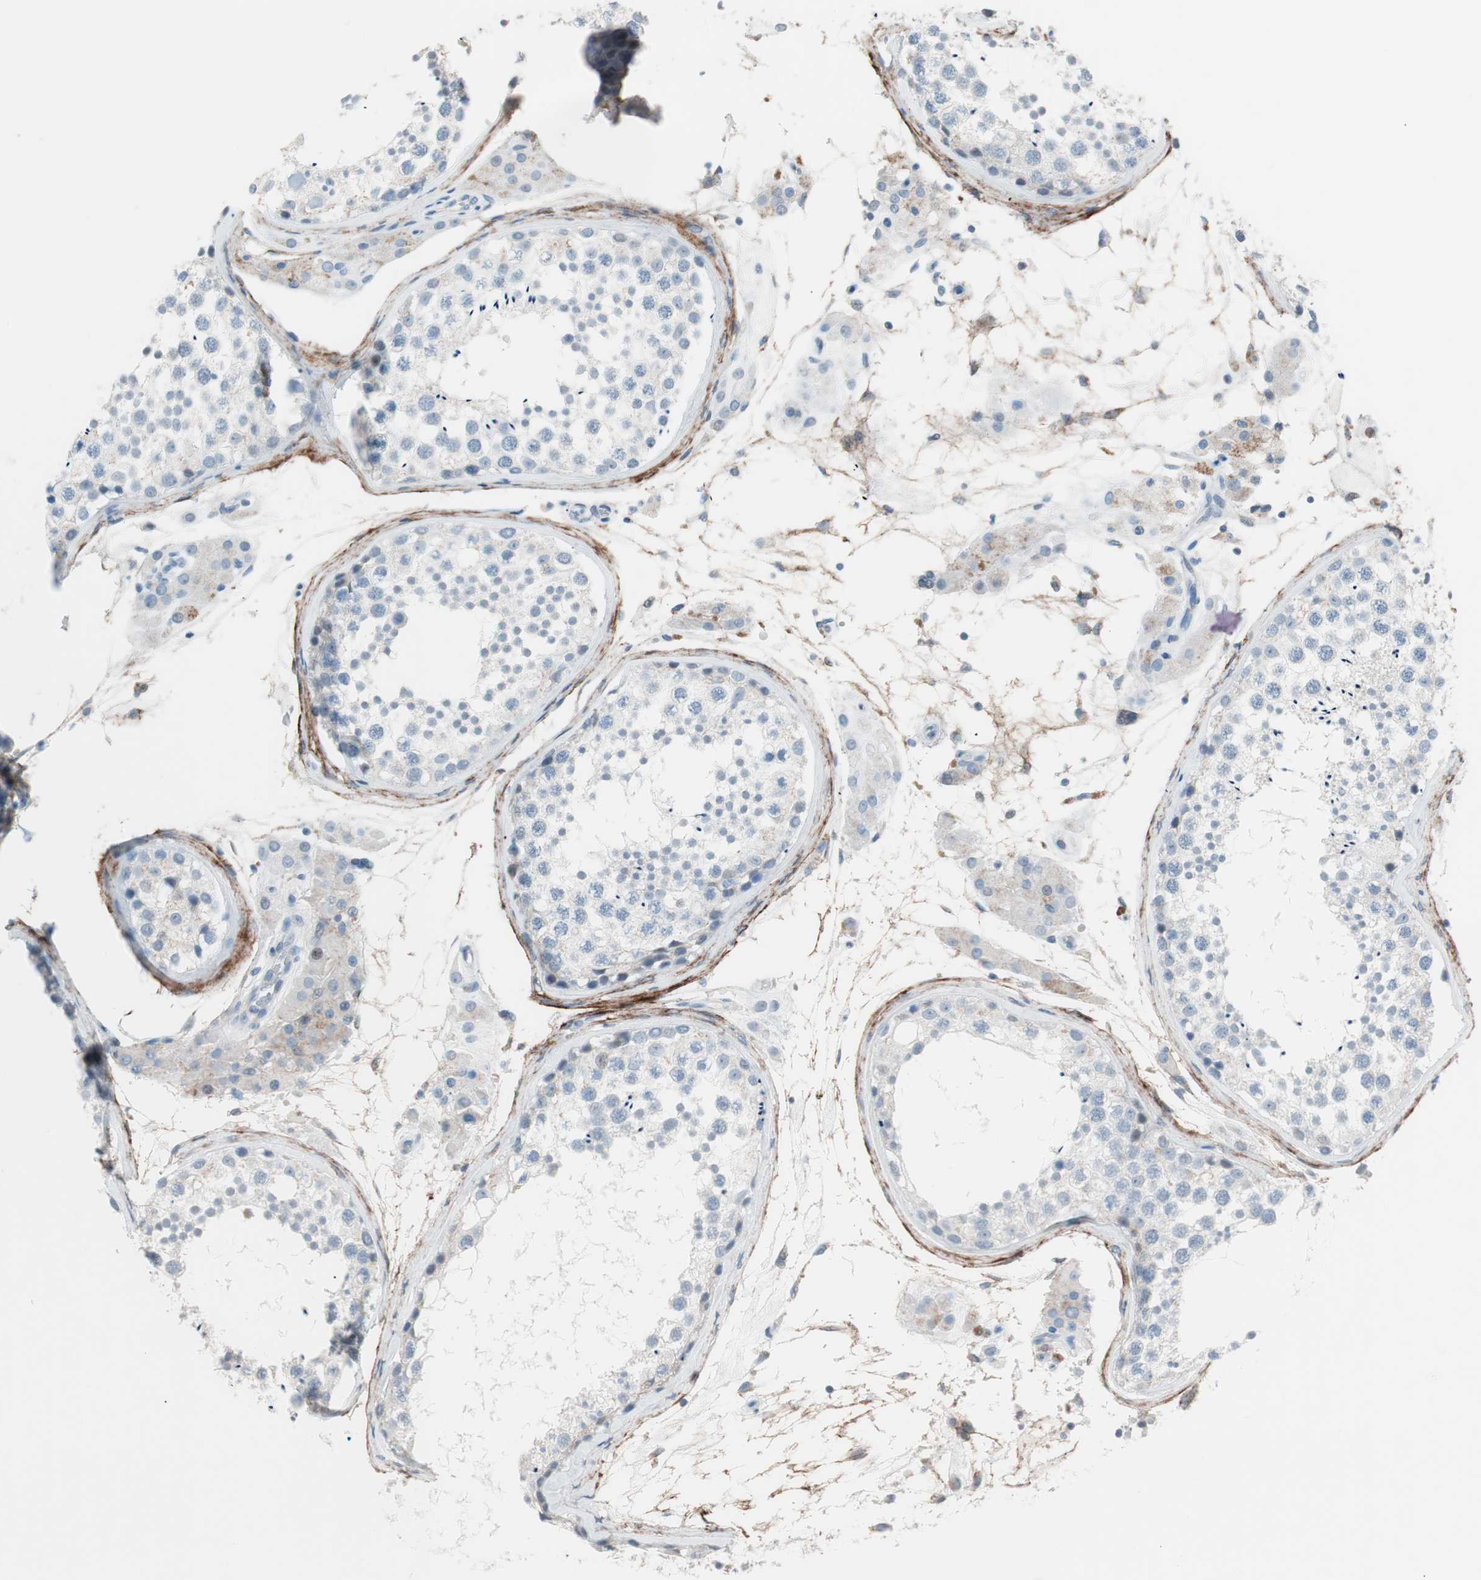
{"staining": {"intensity": "negative", "quantity": "none", "location": "none"}, "tissue": "testis", "cell_type": "Cells in seminiferous ducts", "image_type": "normal", "snomed": [{"axis": "morphology", "description": "Normal tissue, NOS"}, {"axis": "topography", "description": "Testis"}], "caption": "Cells in seminiferous ducts are negative for brown protein staining in unremarkable testis. Brightfield microscopy of IHC stained with DAB (brown) and hematoxylin (blue), captured at high magnification.", "gene": "FOSL1", "patient": {"sex": "male", "age": 46}}